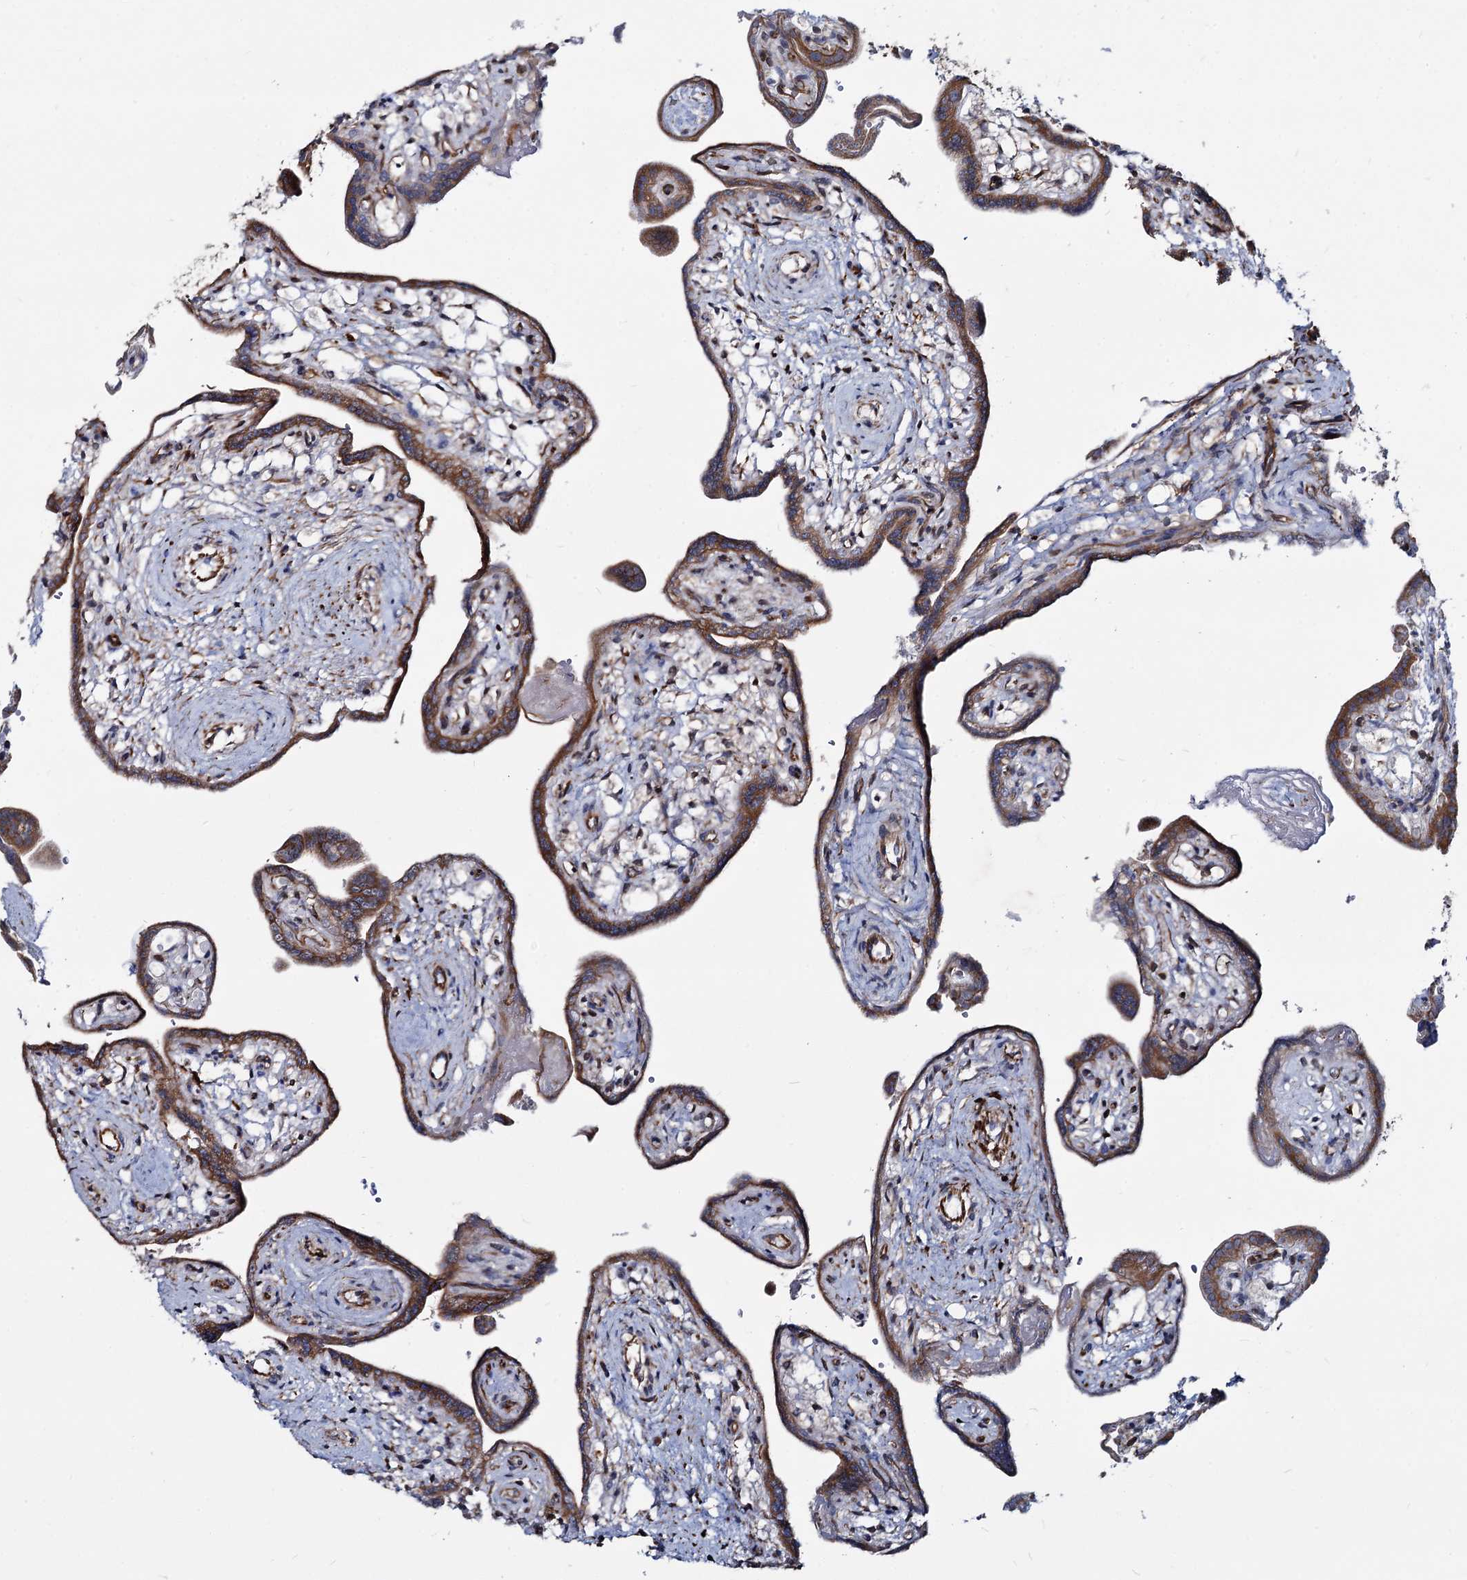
{"staining": {"intensity": "strong", "quantity": "25%-75%", "location": "cytoplasmic/membranous,nuclear"}, "tissue": "placenta", "cell_type": "Trophoblastic cells", "image_type": "normal", "snomed": [{"axis": "morphology", "description": "Normal tissue, NOS"}, {"axis": "topography", "description": "Placenta"}], "caption": "Human placenta stained for a protein (brown) demonstrates strong cytoplasmic/membranous,nuclear positive expression in about 25%-75% of trophoblastic cells.", "gene": "RNF6", "patient": {"sex": "female", "age": 37}}